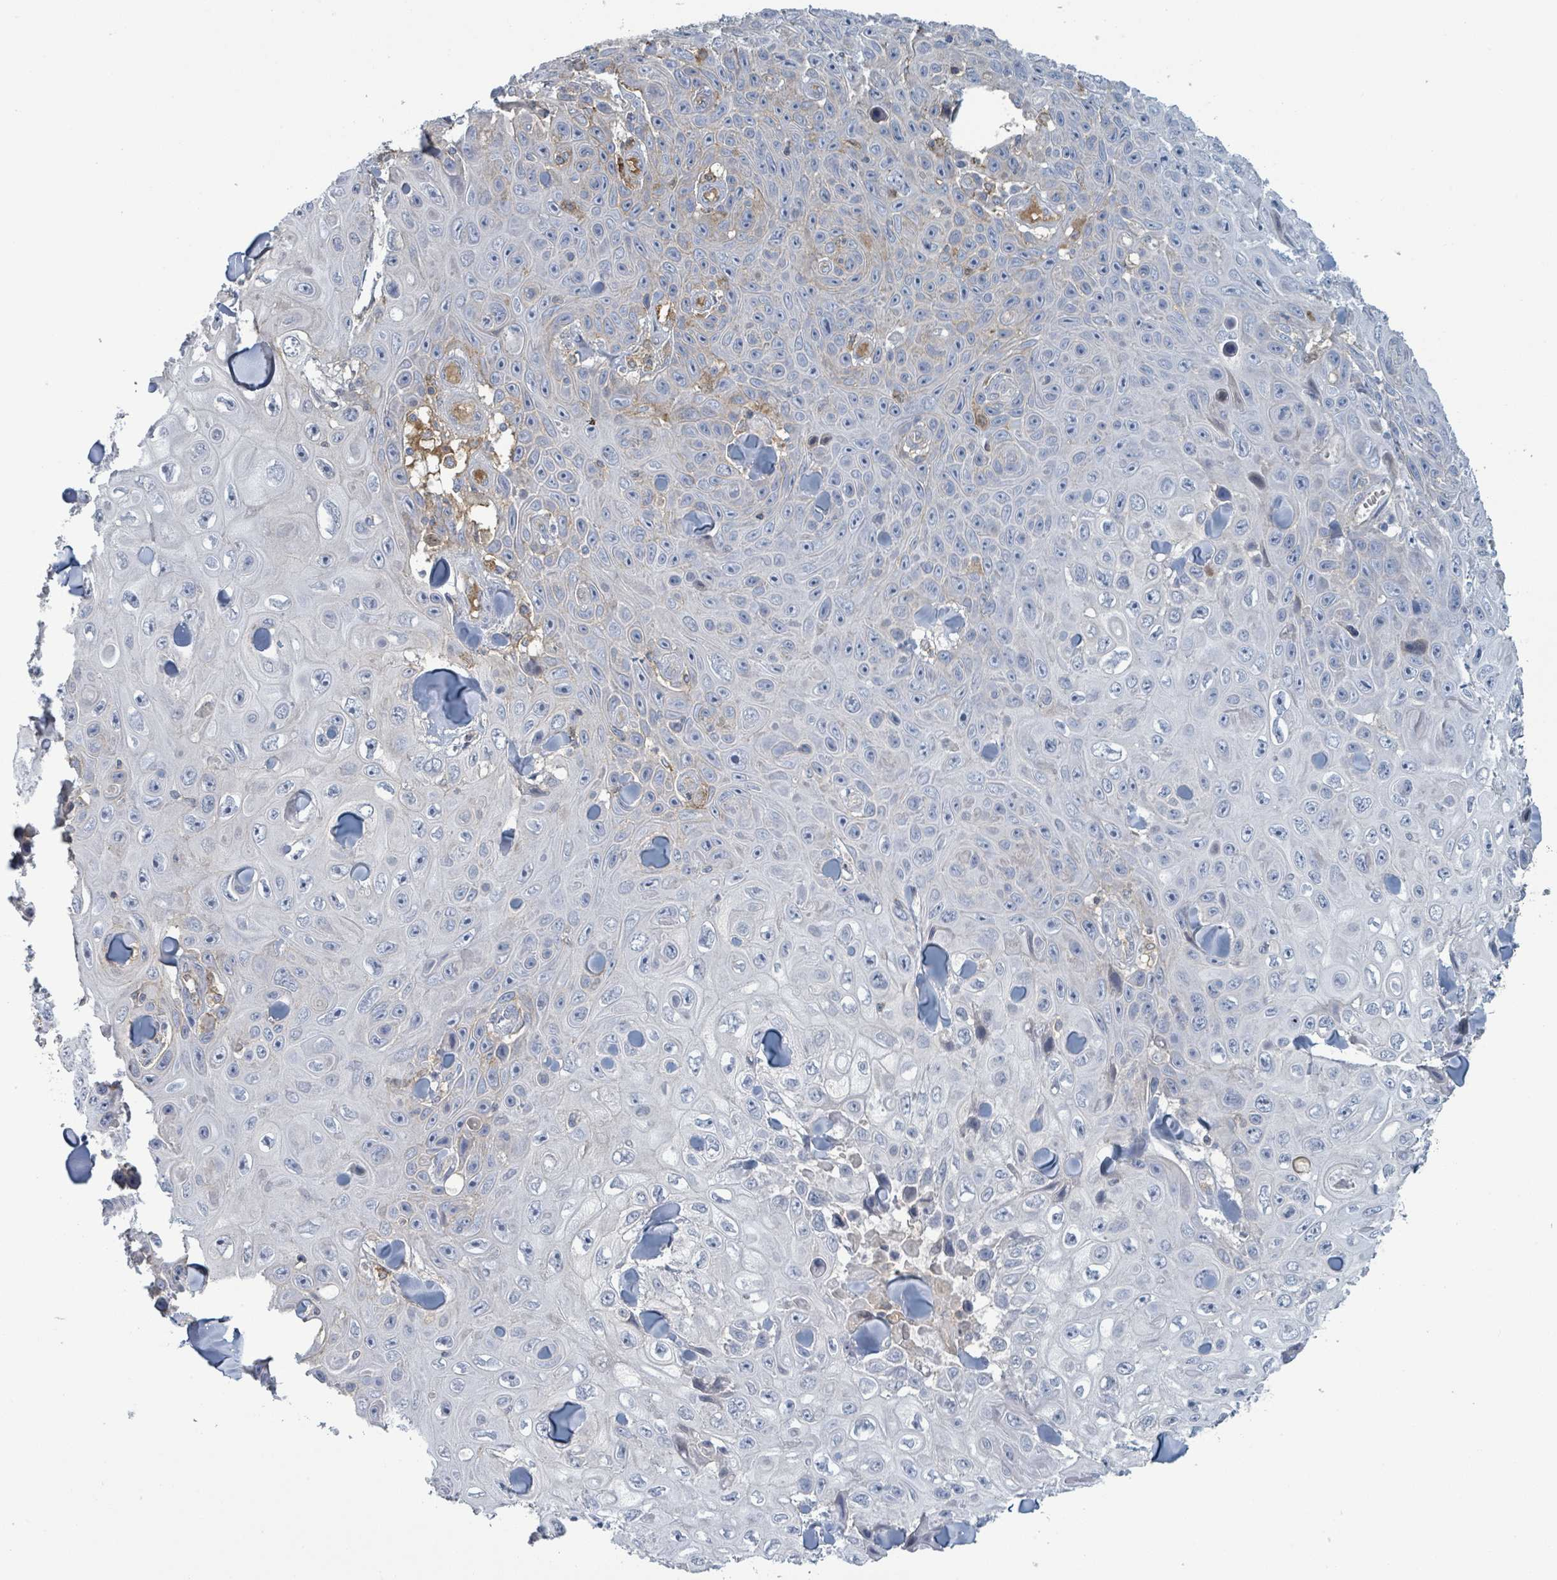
{"staining": {"intensity": "negative", "quantity": "none", "location": "none"}, "tissue": "skin cancer", "cell_type": "Tumor cells", "image_type": "cancer", "snomed": [{"axis": "morphology", "description": "Squamous cell carcinoma, NOS"}, {"axis": "topography", "description": "Skin"}], "caption": "The histopathology image demonstrates no significant positivity in tumor cells of skin cancer (squamous cell carcinoma).", "gene": "TNFRSF14", "patient": {"sex": "male", "age": 82}}